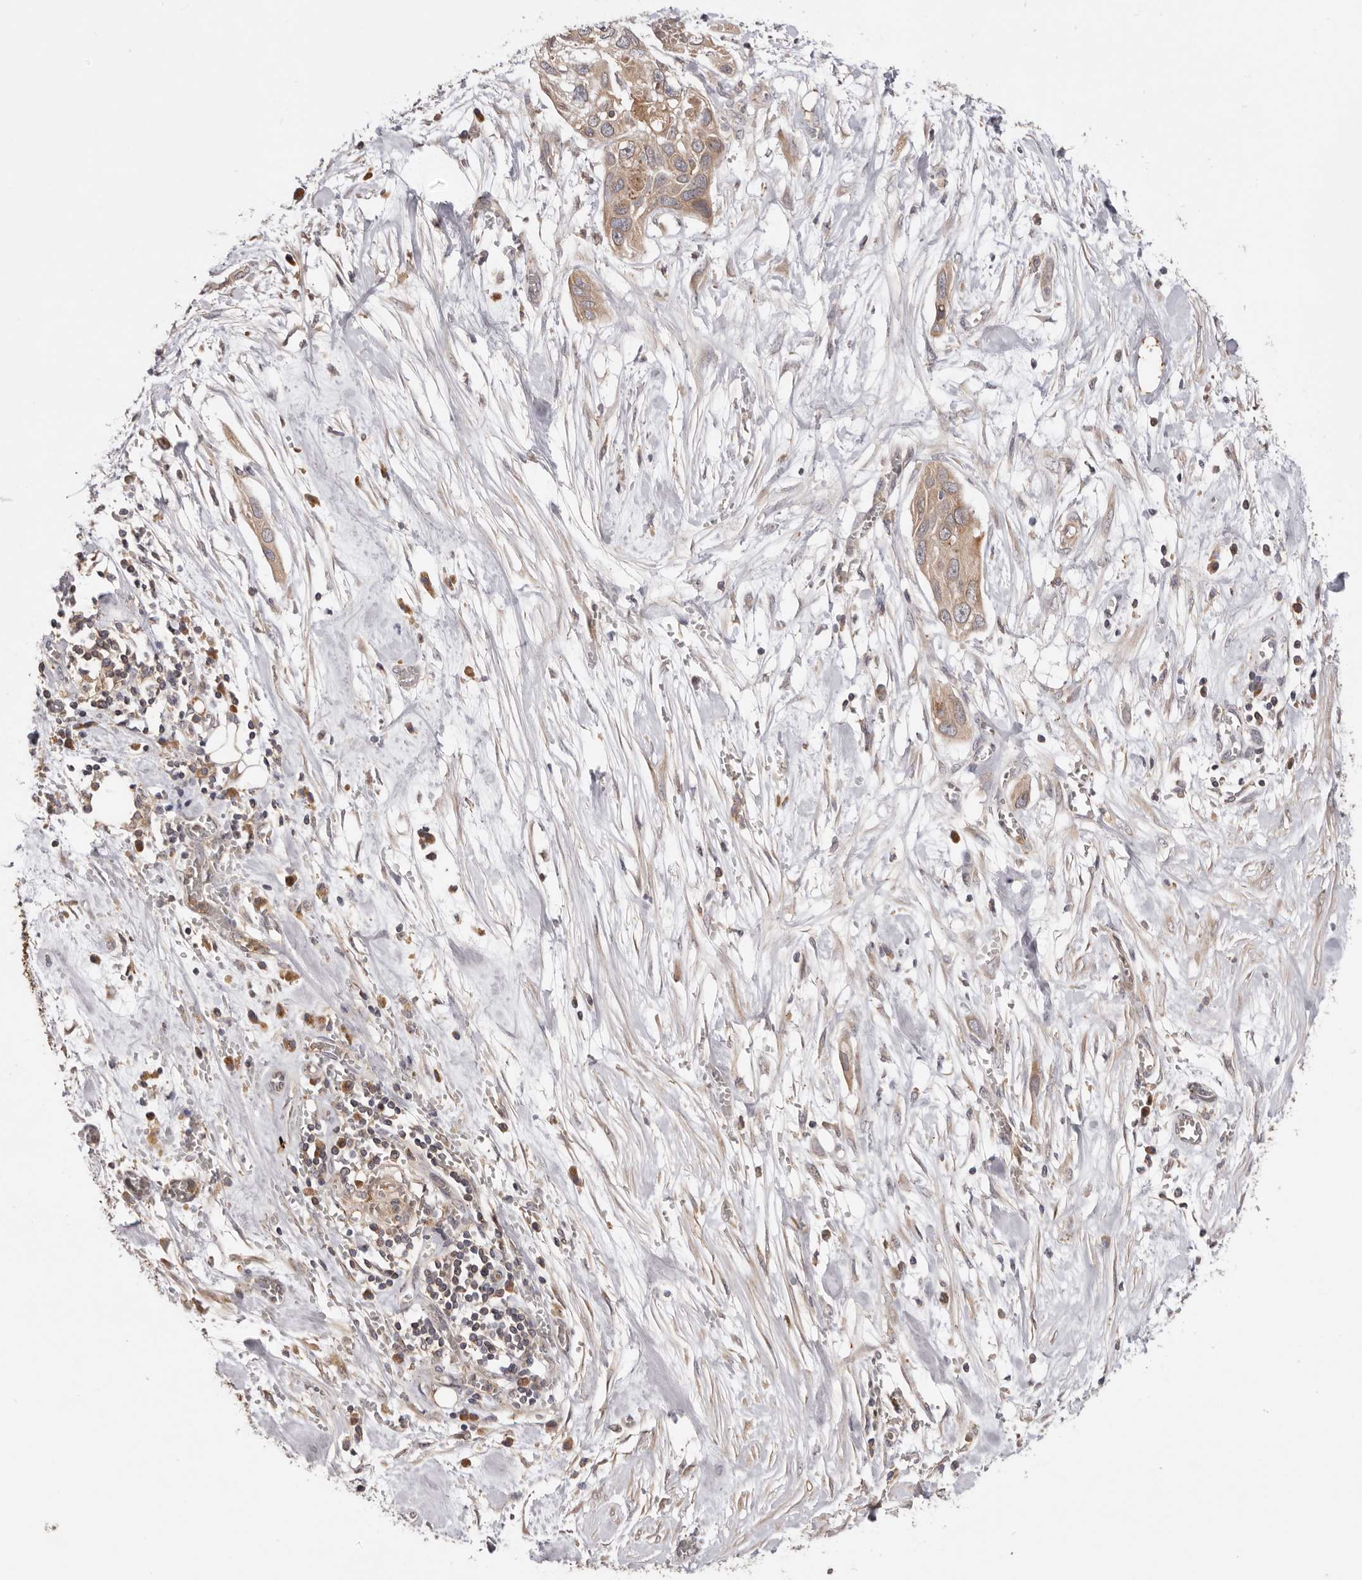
{"staining": {"intensity": "moderate", "quantity": ">75%", "location": "cytoplasmic/membranous"}, "tissue": "pancreatic cancer", "cell_type": "Tumor cells", "image_type": "cancer", "snomed": [{"axis": "morphology", "description": "Adenocarcinoma, NOS"}, {"axis": "topography", "description": "Pancreas"}], "caption": "A brown stain shows moderate cytoplasmic/membranous positivity of a protein in pancreatic adenocarcinoma tumor cells.", "gene": "TMUB1", "patient": {"sex": "female", "age": 60}}